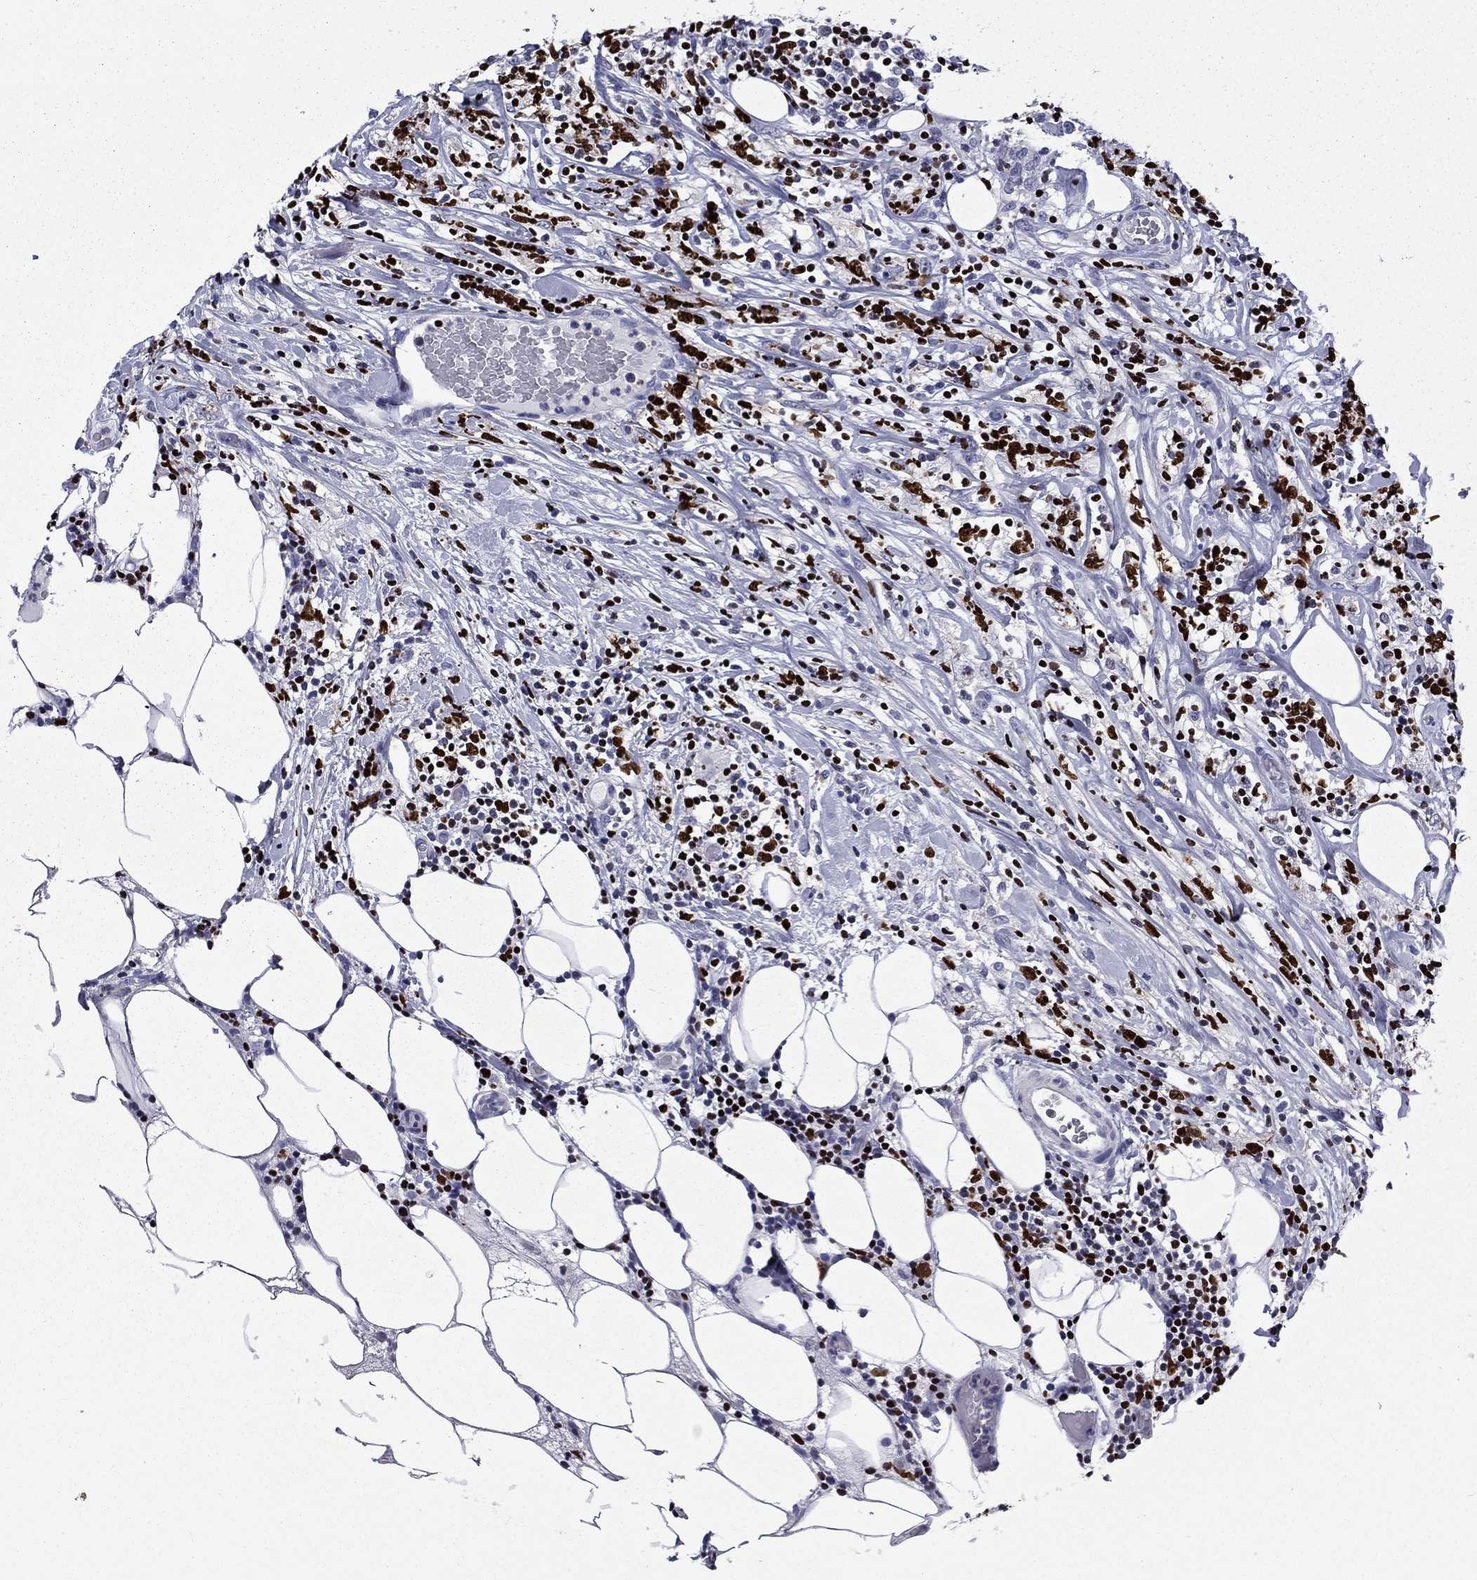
{"staining": {"intensity": "strong", "quantity": "25%-75%", "location": "nuclear"}, "tissue": "lymphoma", "cell_type": "Tumor cells", "image_type": "cancer", "snomed": [{"axis": "morphology", "description": "Malignant lymphoma, non-Hodgkin's type, High grade"}, {"axis": "topography", "description": "Lymph node"}], "caption": "Protein analysis of lymphoma tissue exhibits strong nuclear staining in approximately 25%-75% of tumor cells.", "gene": "IKZF3", "patient": {"sex": "female", "age": 84}}